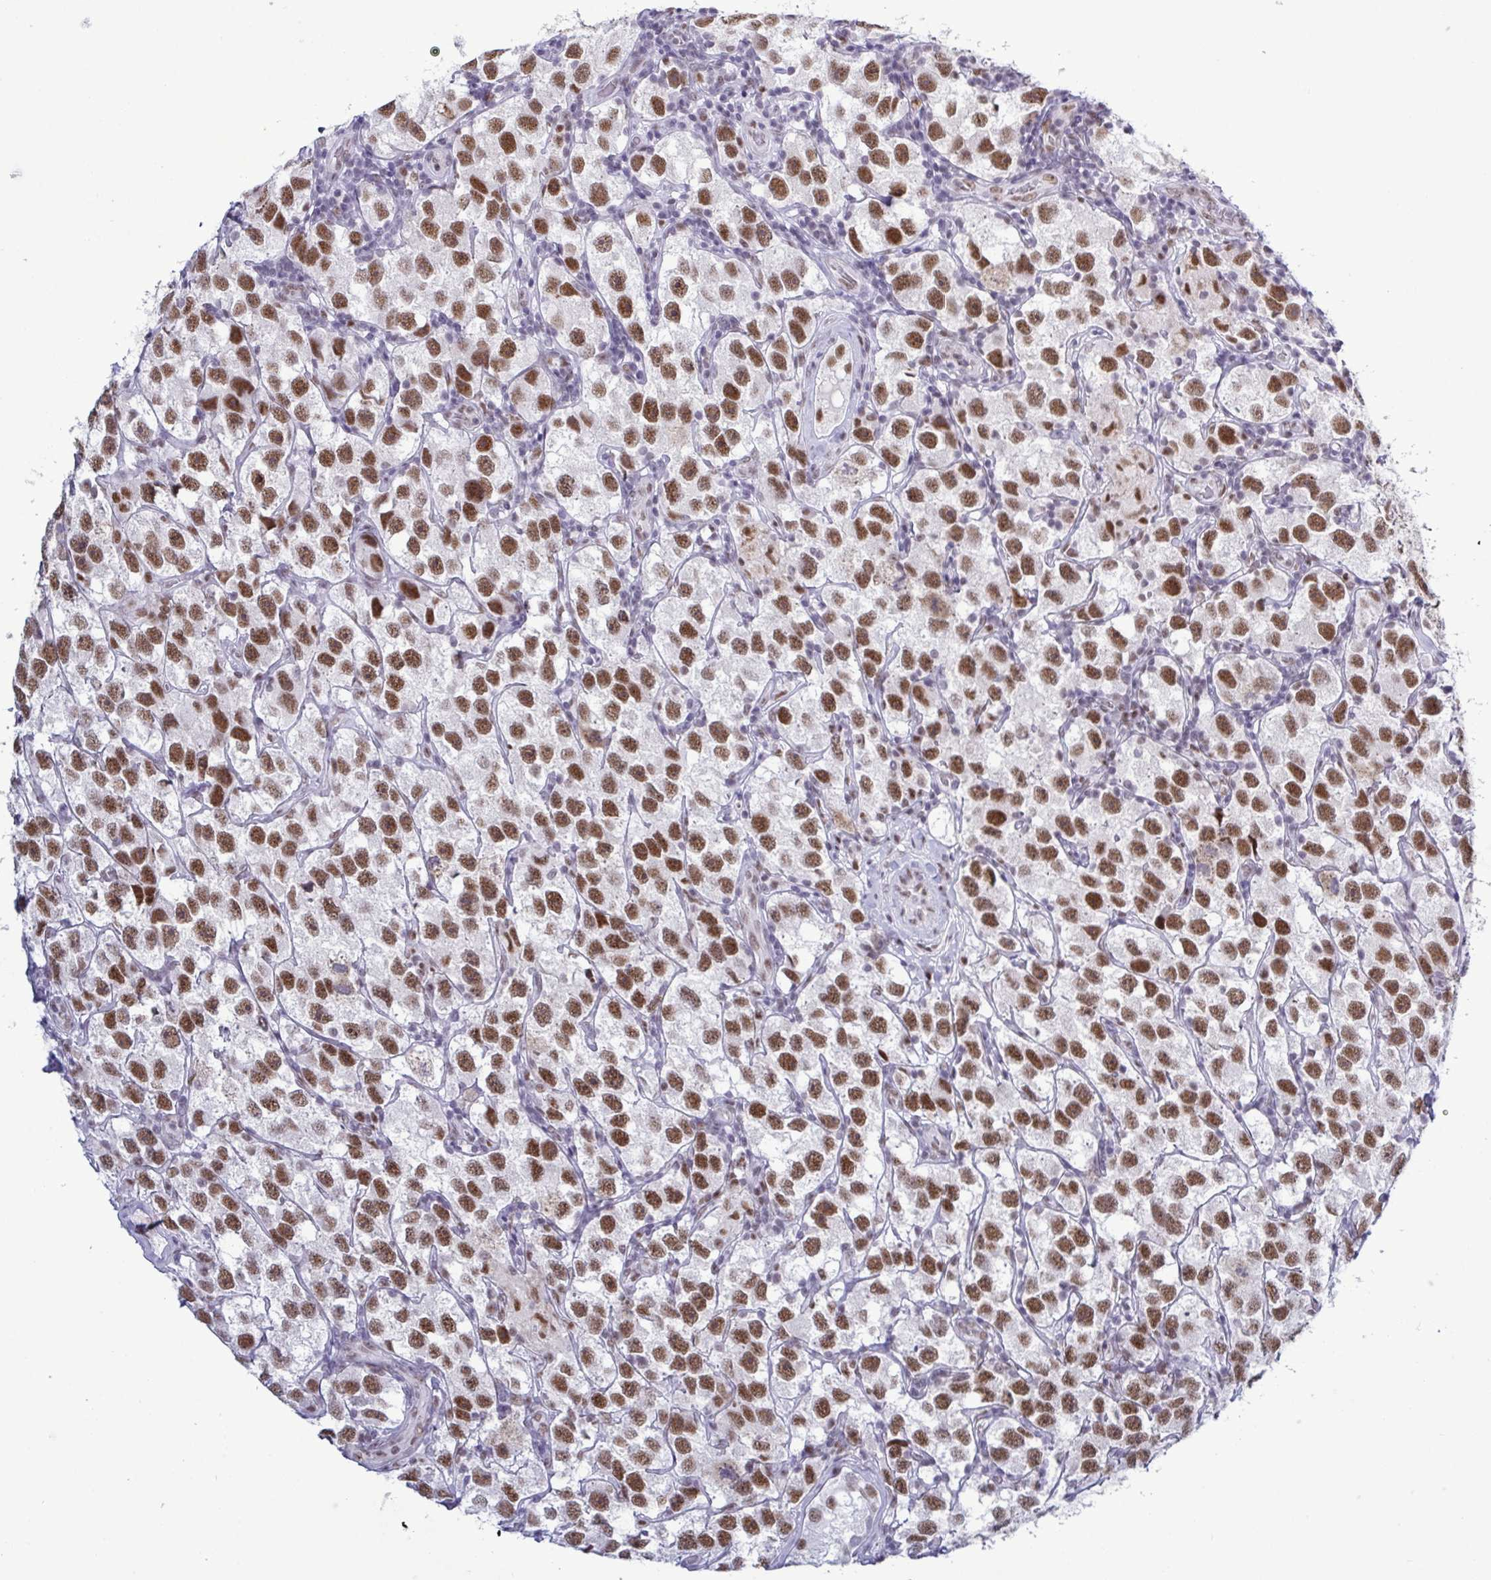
{"staining": {"intensity": "strong", "quantity": ">75%", "location": "nuclear"}, "tissue": "testis cancer", "cell_type": "Tumor cells", "image_type": "cancer", "snomed": [{"axis": "morphology", "description": "Seminoma, NOS"}, {"axis": "topography", "description": "Testis"}], "caption": "Testis cancer stained for a protein demonstrates strong nuclear positivity in tumor cells.", "gene": "PPP1R10", "patient": {"sex": "male", "age": 26}}